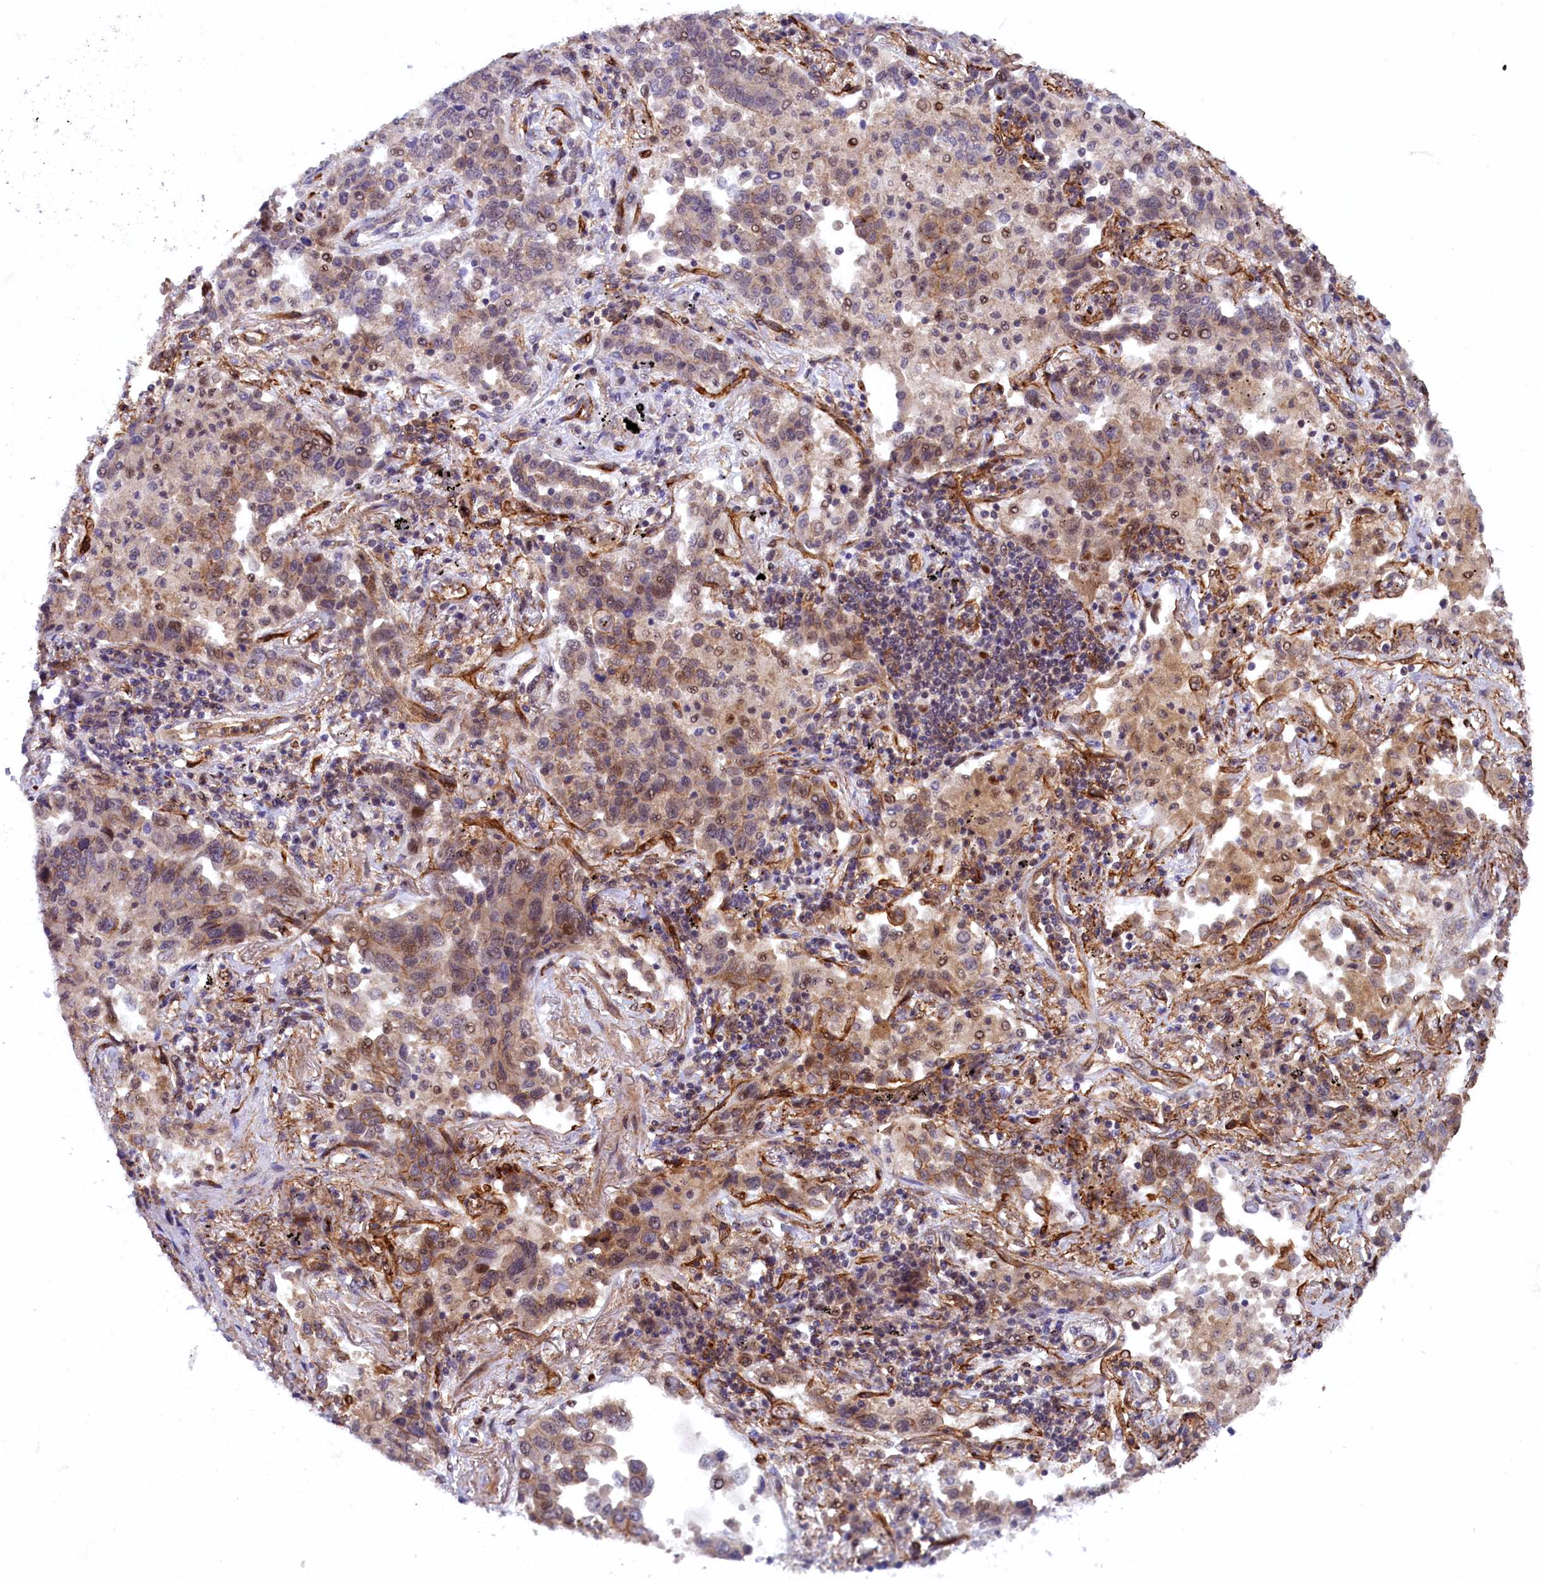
{"staining": {"intensity": "weak", "quantity": "25%-75%", "location": "cytoplasmic/membranous,nuclear"}, "tissue": "lung cancer", "cell_type": "Tumor cells", "image_type": "cancer", "snomed": [{"axis": "morphology", "description": "Adenocarcinoma, NOS"}, {"axis": "topography", "description": "Lung"}], "caption": "Adenocarcinoma (lung) stained with immunohistochemistry (IHC) exhibits weak cytoplasmic/membranous and nuclear expression in about 25%-75% of tumor cells. Immunohistochemistry stains the protein of interest in brown and the nuclei are stained blue.", "gene": "ARL14EP", "patient": {"sex": "male", "age": 67}}